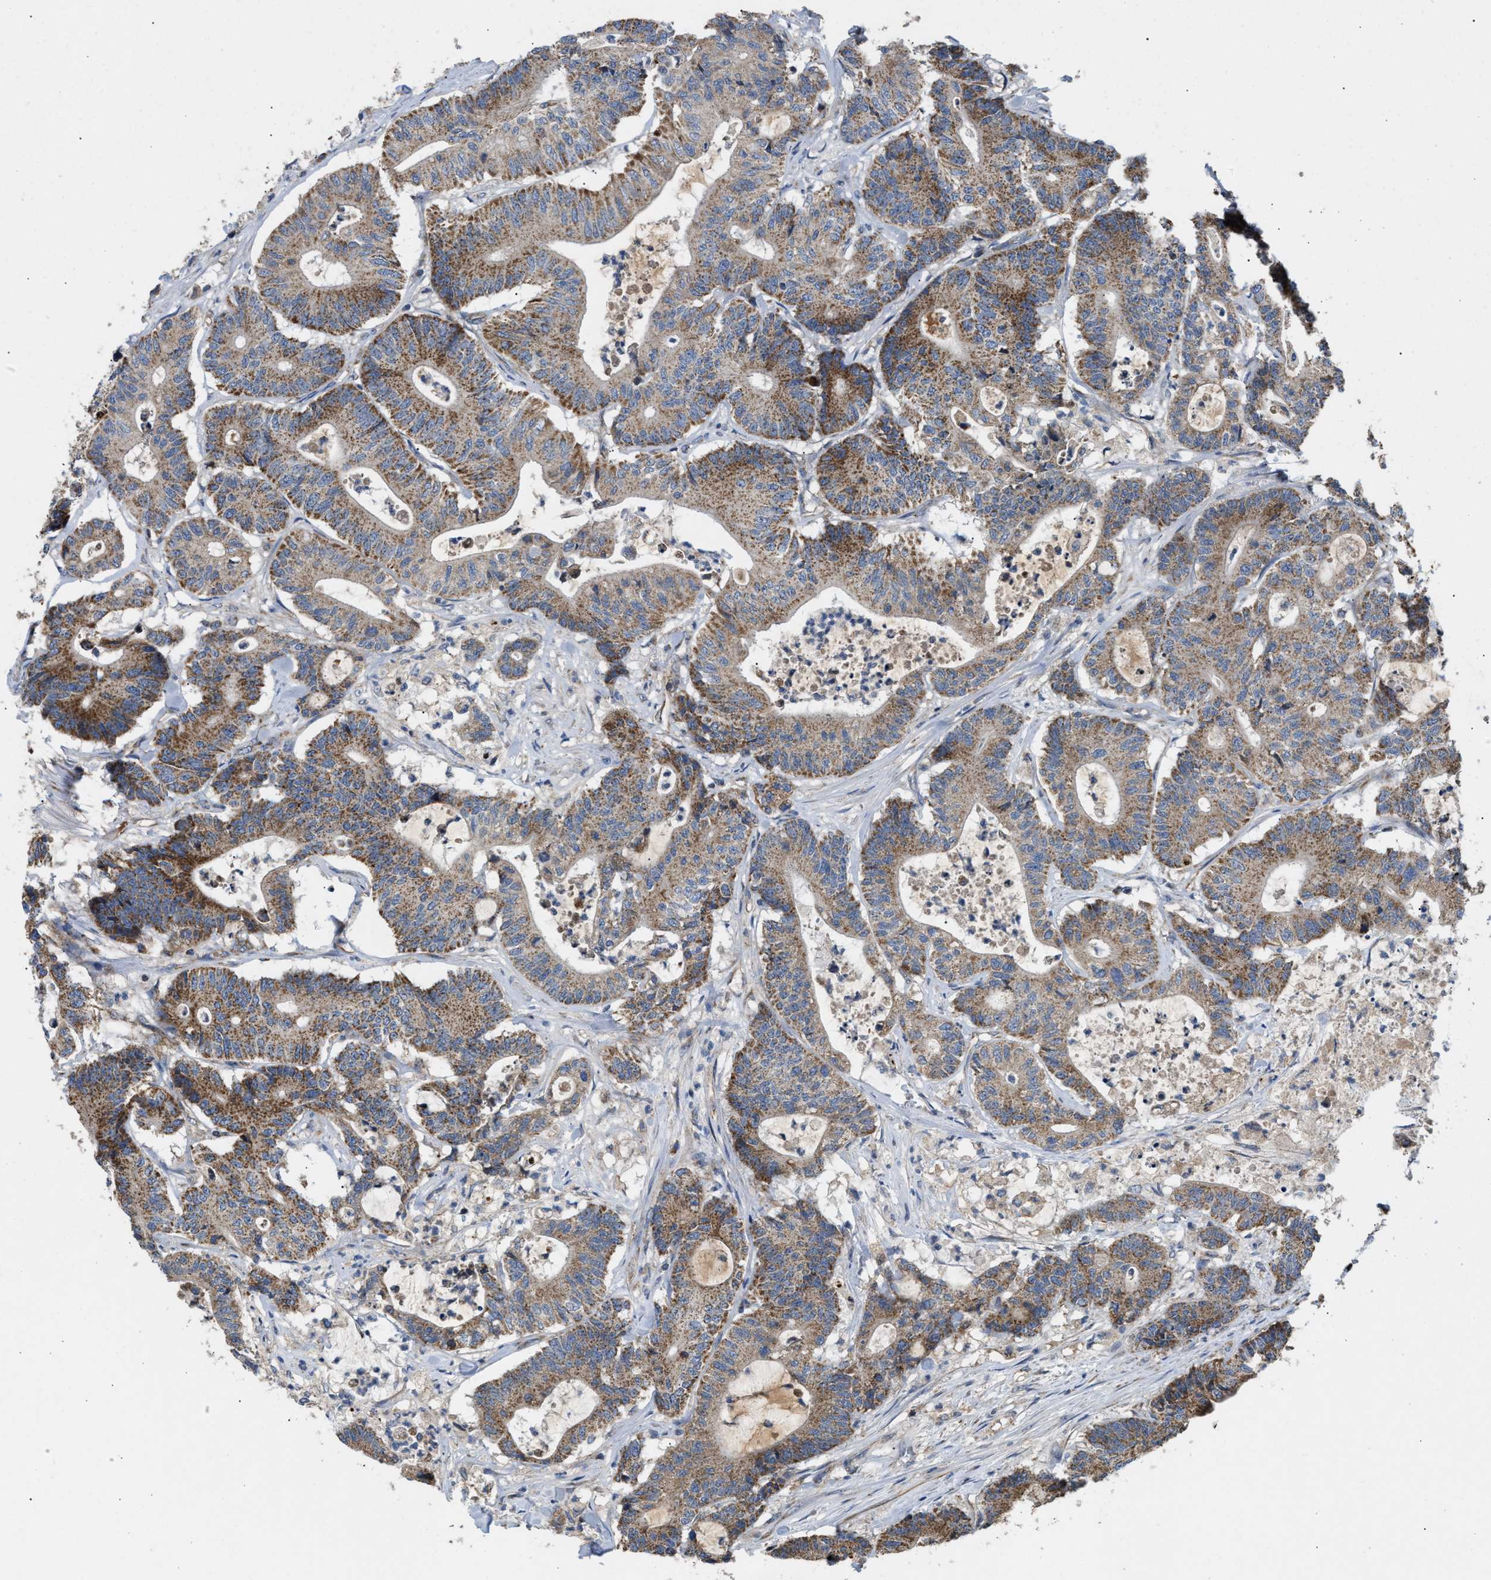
{"staining": {"intensity": "moderate", "quantity": ">75%", "location": "cytoplasmic/membranous"}, "tissue": "colorectal cancer", "cell_type": "Tumor cells", "image_type": "cancer", "snomed": [{"axis": "morphology", "description": "Adenocarcinoma, NOS"}, {"axis": "topography", "description": "Colon"}], "caption": "An IHC photomicrograph of tumor tissue is shown. Protein staining in brown highlights moderate cytoplasmic/membranous positivity in colorectal adenocarcinoma within tumor cells. The staining was performed using DAB (3,3'-diaminobenzidine) to visualize the protein expression in brown, while the nuclei were stained in blue with hematoxylin (Magnification: 20x).", "gene": "TACO1", "patient": {"sex": "female", "age": 84}}